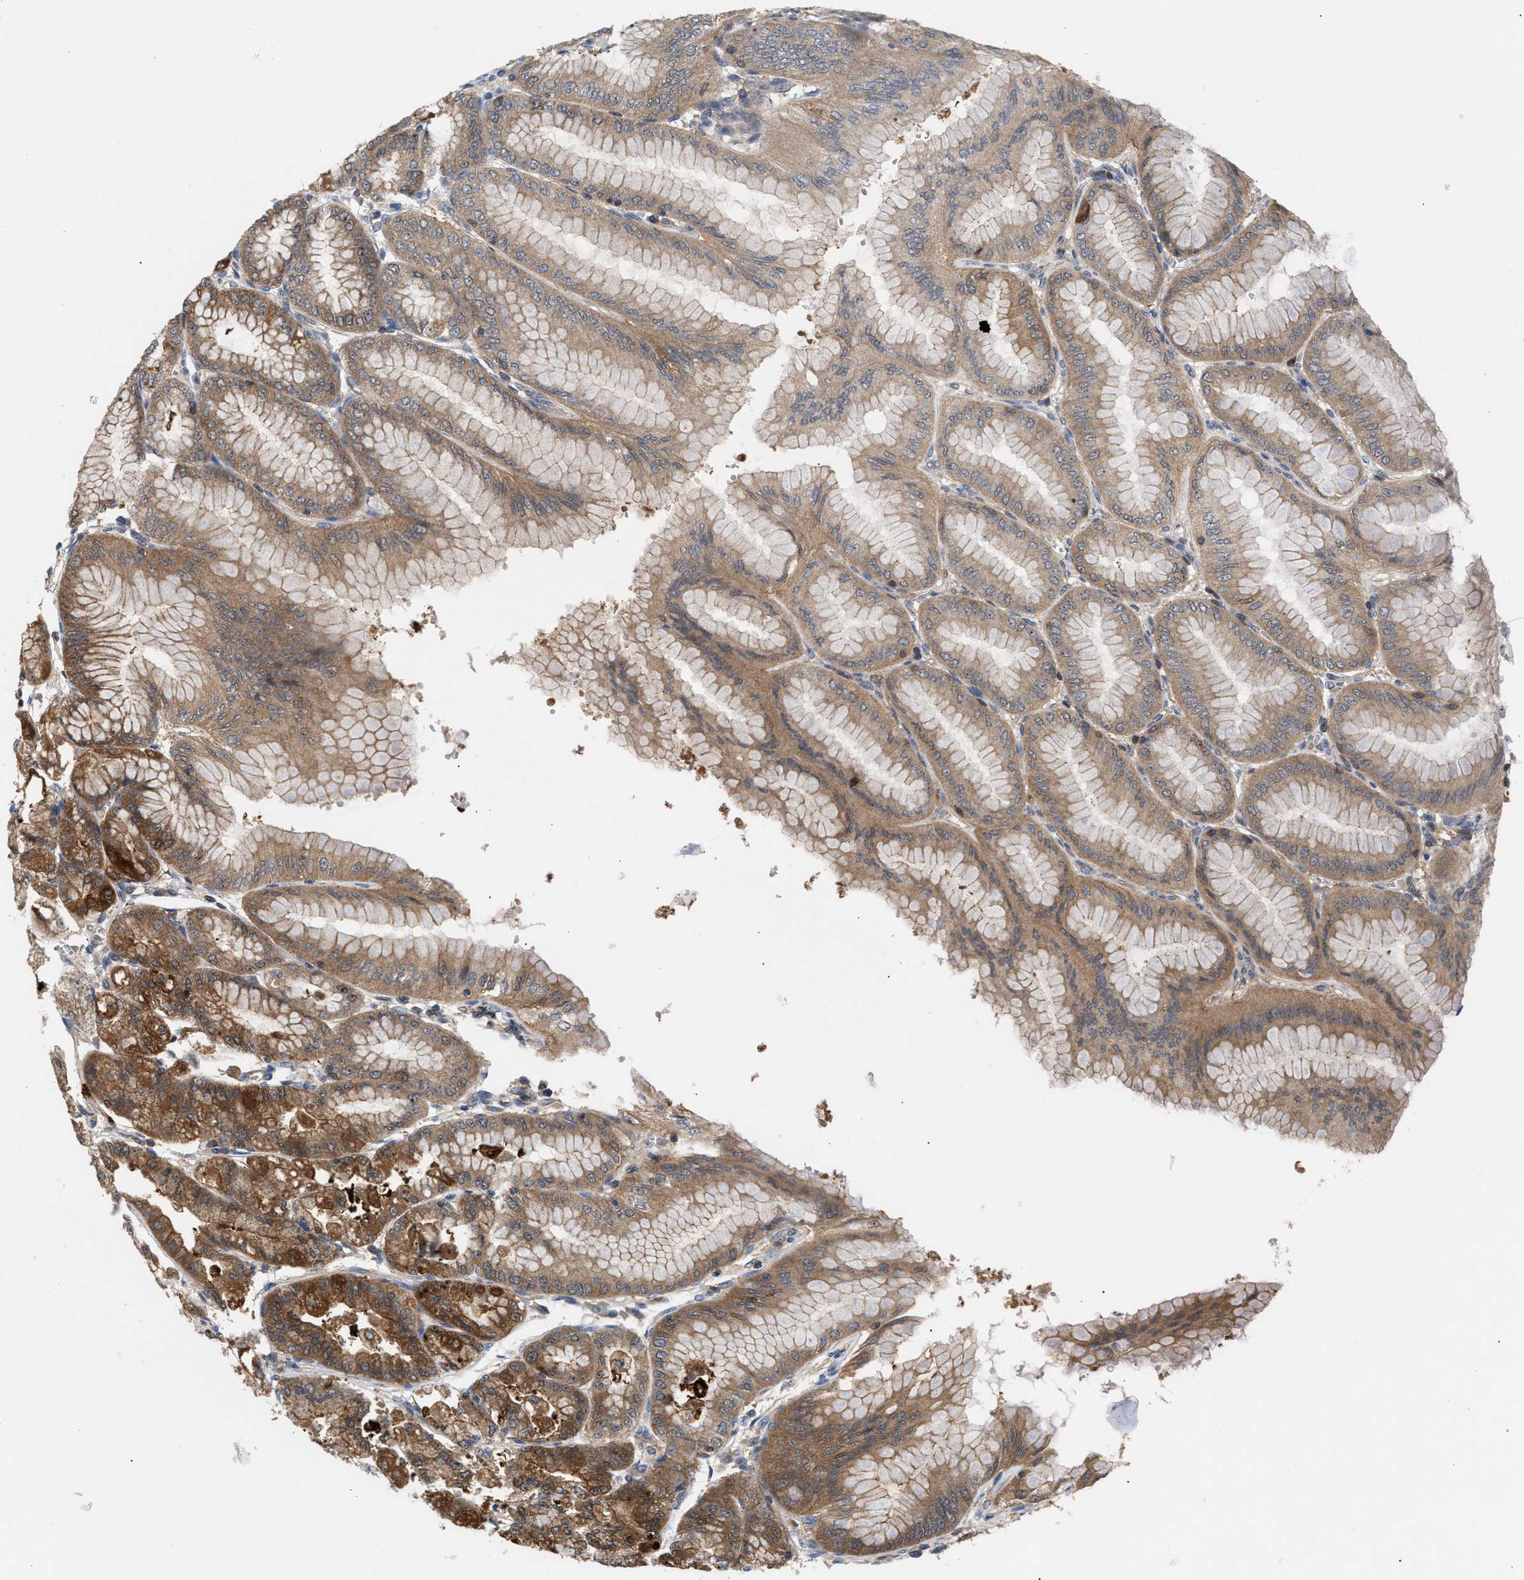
{"staining": {"intensity": "moderate", "quantity": ">75%", "location": "cytoplasmic/membranous"}, "tissue": "stomach", "cell_type": "Glandular cells", "image_type": "normal", "snomed": [{"axis": "morphology", "description": "Normal tissue, NOS"}, {"axis": "topography", "description": "Stomach, lower"}], "caption": "High-magnification brightfield microscopy of normal stomach stained with DAB (3,3'-diaminobenzidine) (brown) and counterstained with hematoxylin (blue). glandular cells exhibit moderate cytoplasmic/membranous staining is seen in about>75% of cells. The staining is performed using DAB (3,3'-diaminobenzidine) brown chromogen to label protein expression. The nuclei are counter-stained blue using hematoxylin.", "gene": "GLOD4", "patient": {"sex": "male", "age": 71}}